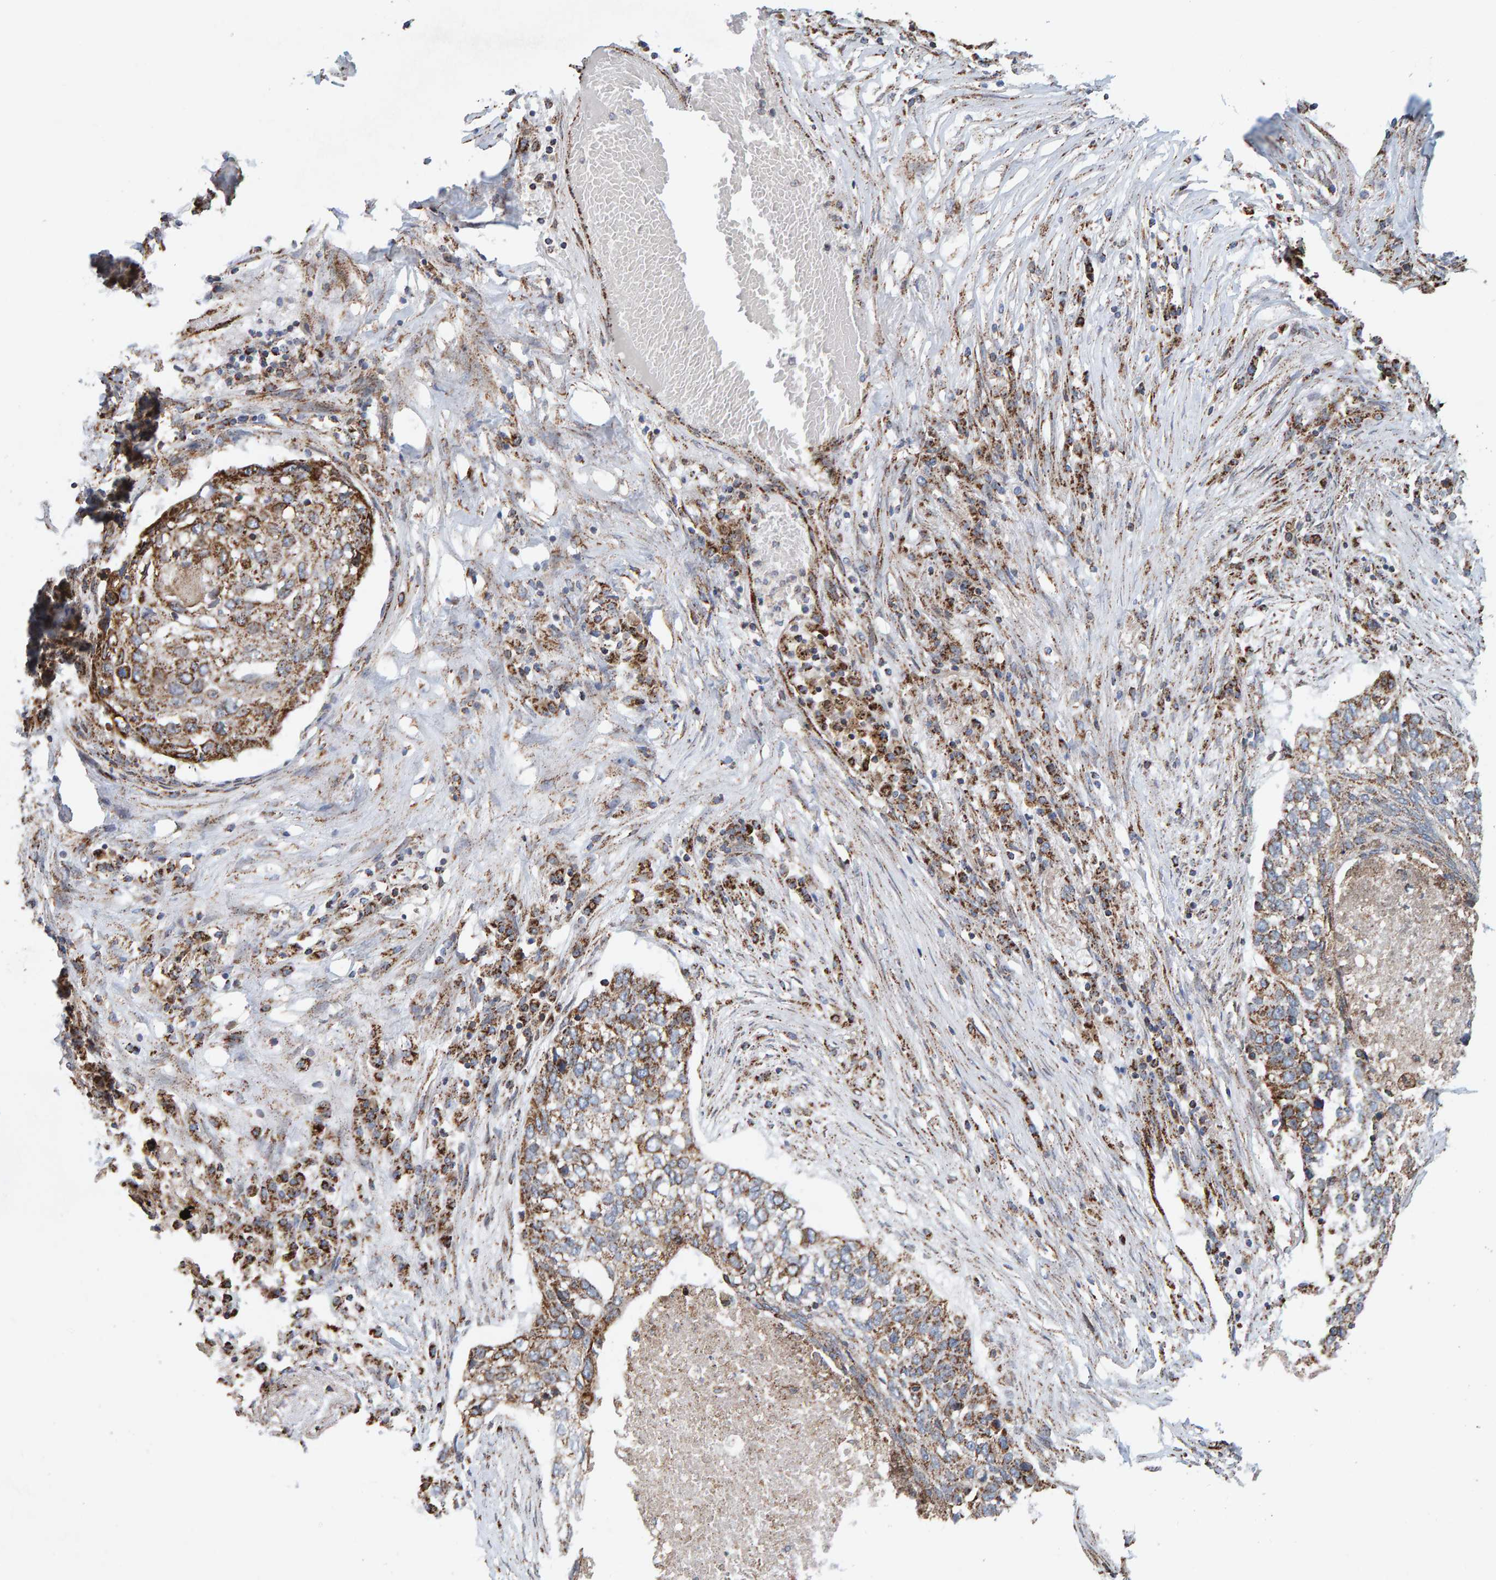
{"staining": {"intensity": "moderate", "quantity": ">75%", "location": "cytoplasmic/membranous"}, "tissue": "lung cancer", "cell_type": "Tumor cells", "image_type": "cancer", "snomed": [{"axis": "morphology", "description": "Squamous cell carcinoma, NOS"}, {"axis": "topography", "description": "Lung"}], "caption": "DAB immunohistochemical staining of lung squamous cell carcinoma displays moderate cytoplasmic/membranous protein expression in about >75% of tumor cells.", "gene": "MRPL45", "patient": {"sex": "female", "age": 63}}